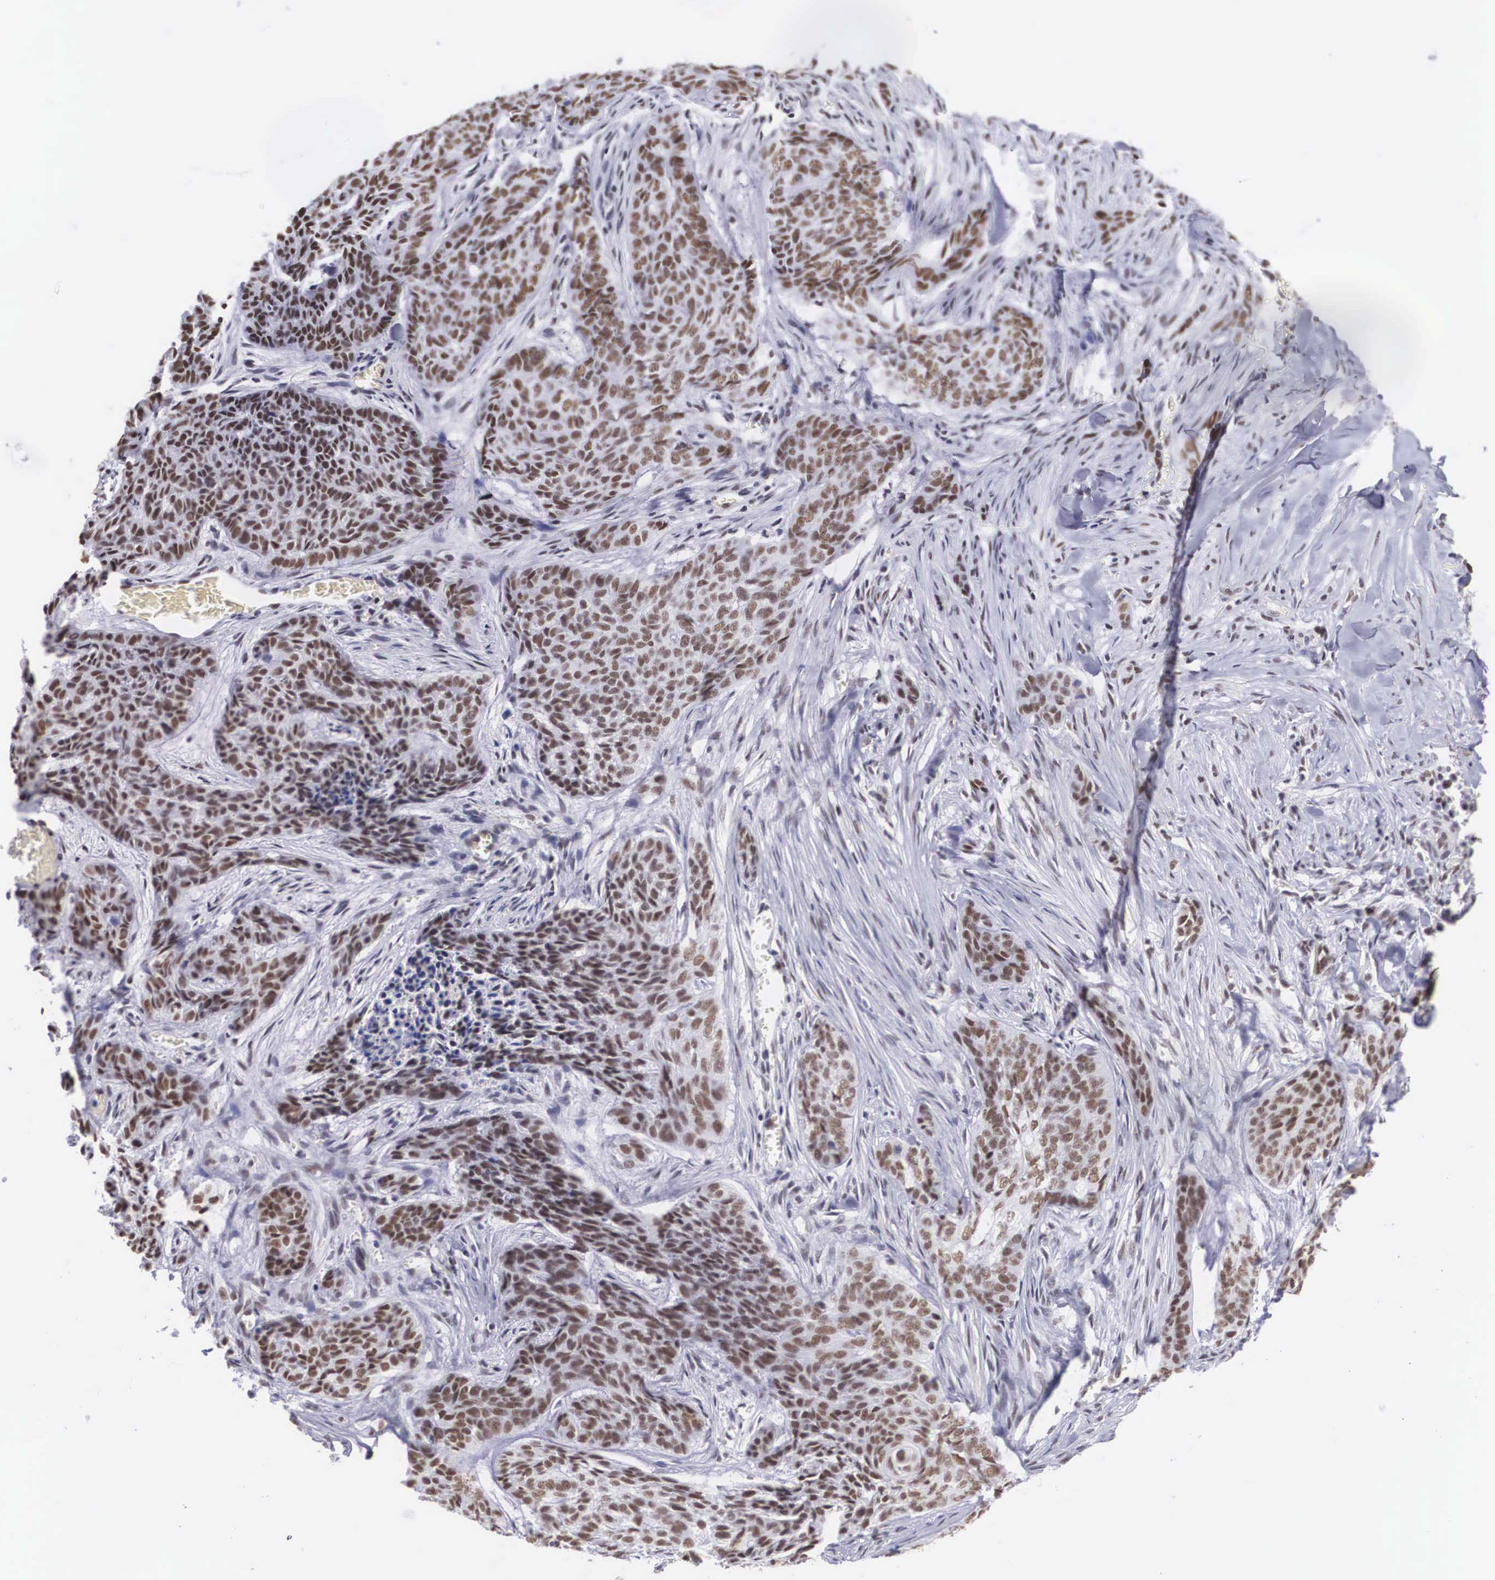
{"staining": {"intensity": "moderate", "quantity": ">75%", "location": "nuclear"}, "tissue": "skin cancer", "cell_type": "Tumor cells", "image_type": "cancer", "snomed": [{"axis": "morphology", "description": "Normal tissue, NOS"}, {"axis": "morphology", "description": "Basal cell carcinoma"}, {"axis": "topography", "description": "Skin"}], "caption": "Approximately >75% of tumor cells in skin cancer (basal cell carcinoma) display moderate nuclear protein staining as visualized by brown immunohistochemical staining.", "gene": "CSTF2", "patient": {"sex": "female", "age": 65}}